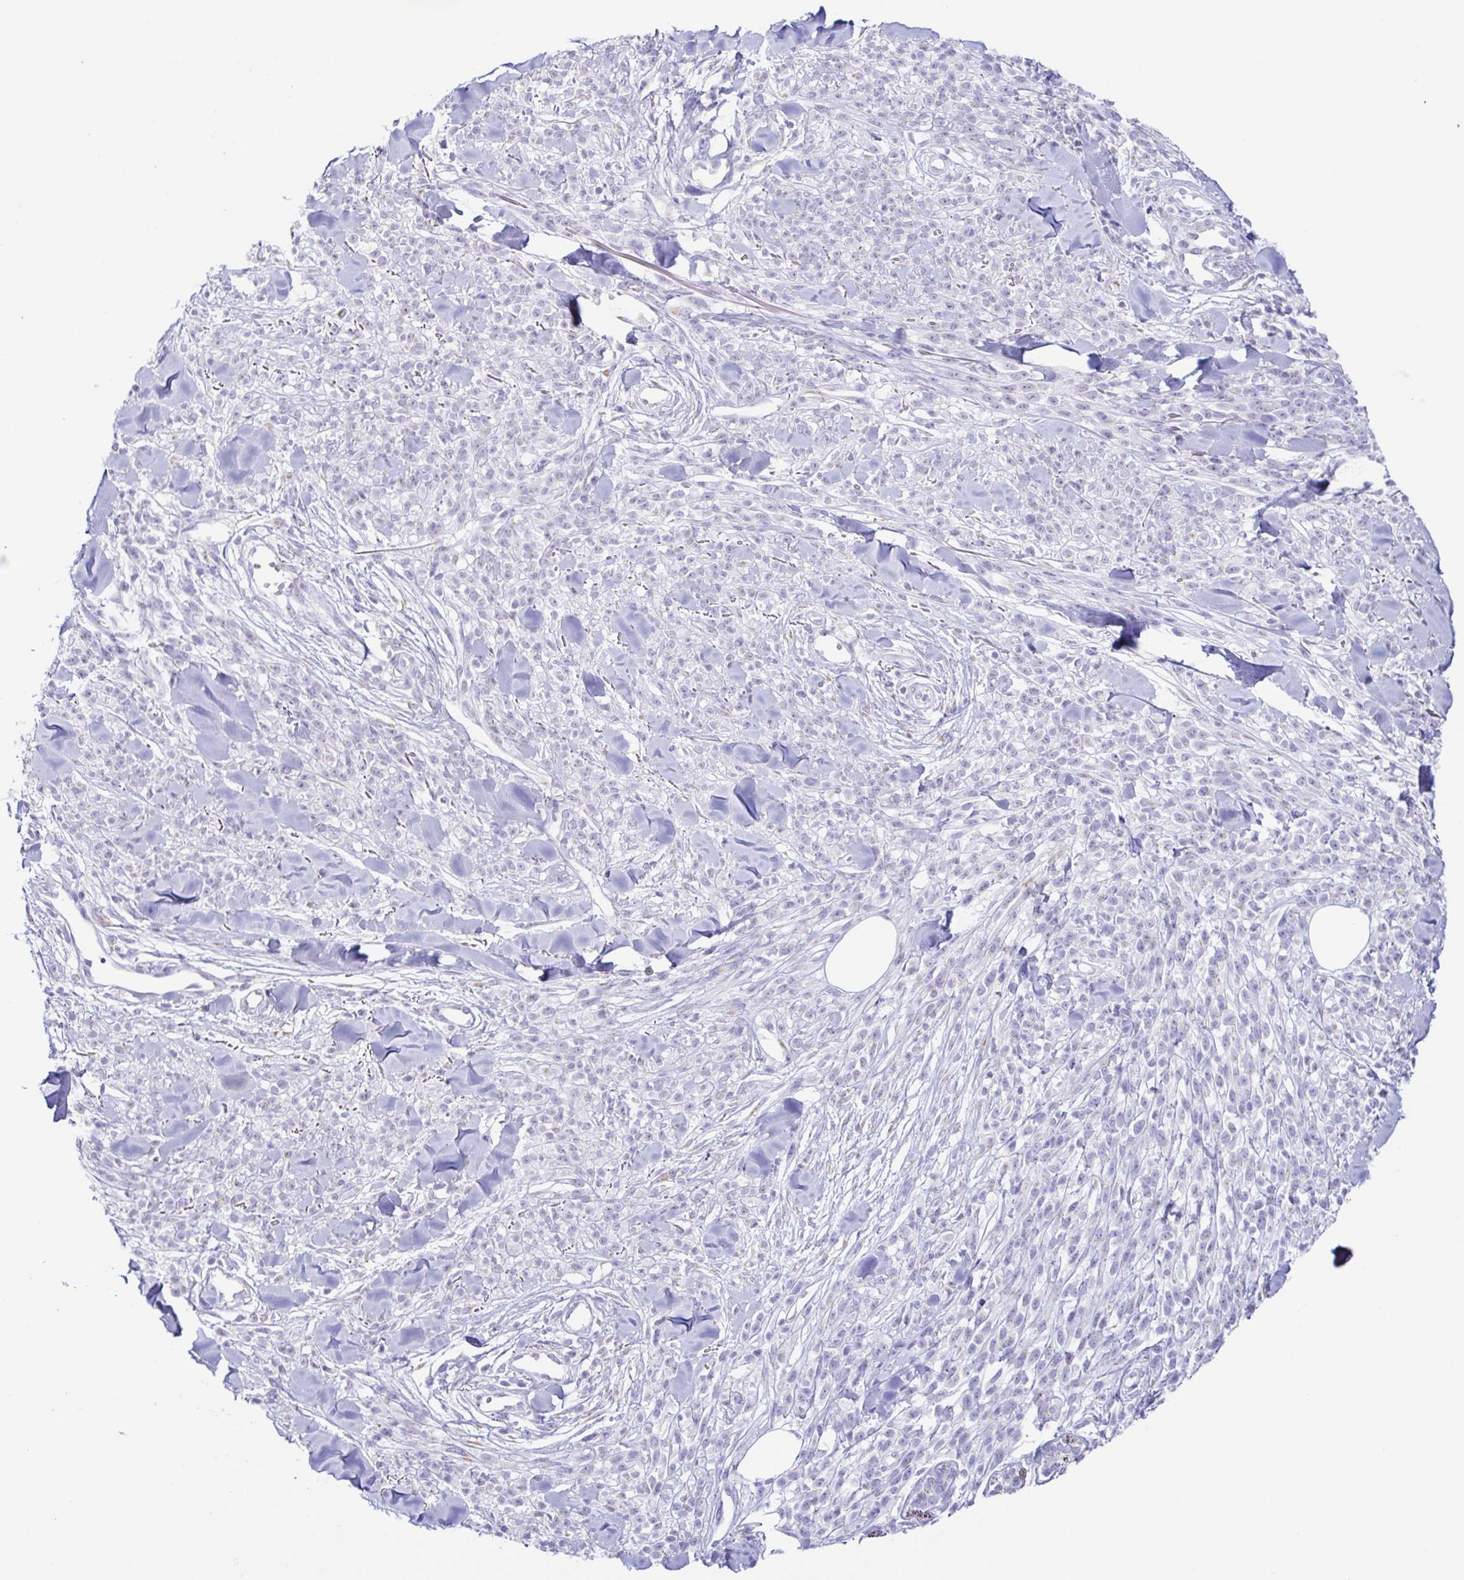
{"staining": {"intensity": "negative", "quantity": "none", "location": "none"}, "tissue": "melanoma", "cell_type": "Tumor cells", "image_type": "cancer", "snomed": [{"axis": "morphology", "description": "Malignant melanoma, NOS"}, {"axis": "topography", "description": "Skin"}, {"axis": "topography", "description": "Skin of trunk"}], "caption": "Histopathology image shows no protein expression in tumor cells of malignant melanoma tissue.", "gene": "AZU1", "patient": {"sex": "male", "age": 74}}